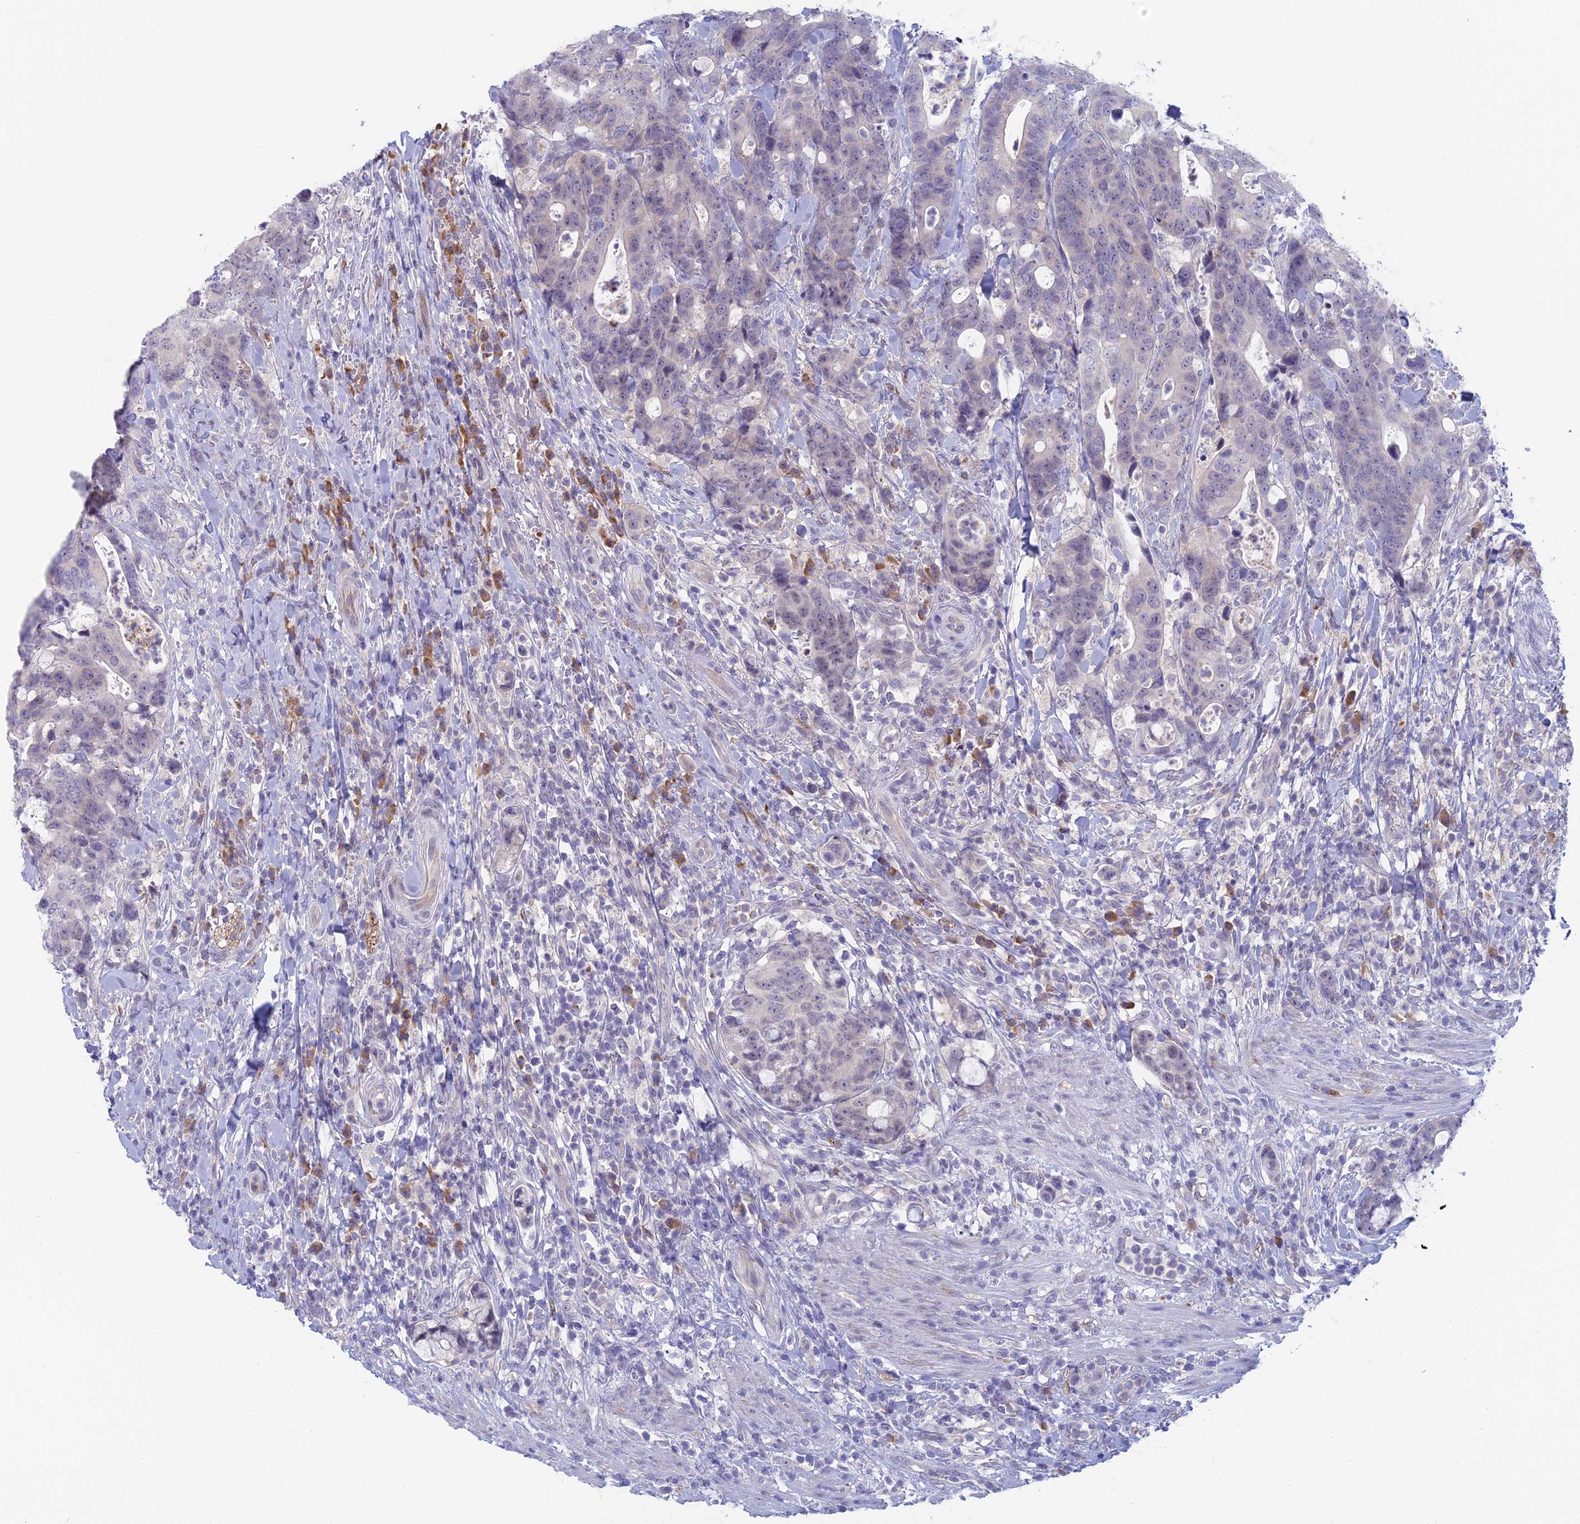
{"staining": {"intensity": "negative", "quantity": "none", "location": "none"}, "tissue": "colorectal cancer", "cell_type": "Tumor cells", "image_type": "cancer", "snomed": [{"axis": "morphology", "description": "Adenocarcinoma, NOS"}, {"axis": "topography", "description": "Colon"}], "caption": "Photomicrograph shows no protein staining in tumor cells of colorectal cancer tissue. The staining is performed using DAB (3,3'-diaminobenzidine) brown chromogen with nuclei counter-stained in using hematoxylin.", "gene": "PPP1R26", "patient": {"sex": "female", "age": 82}}